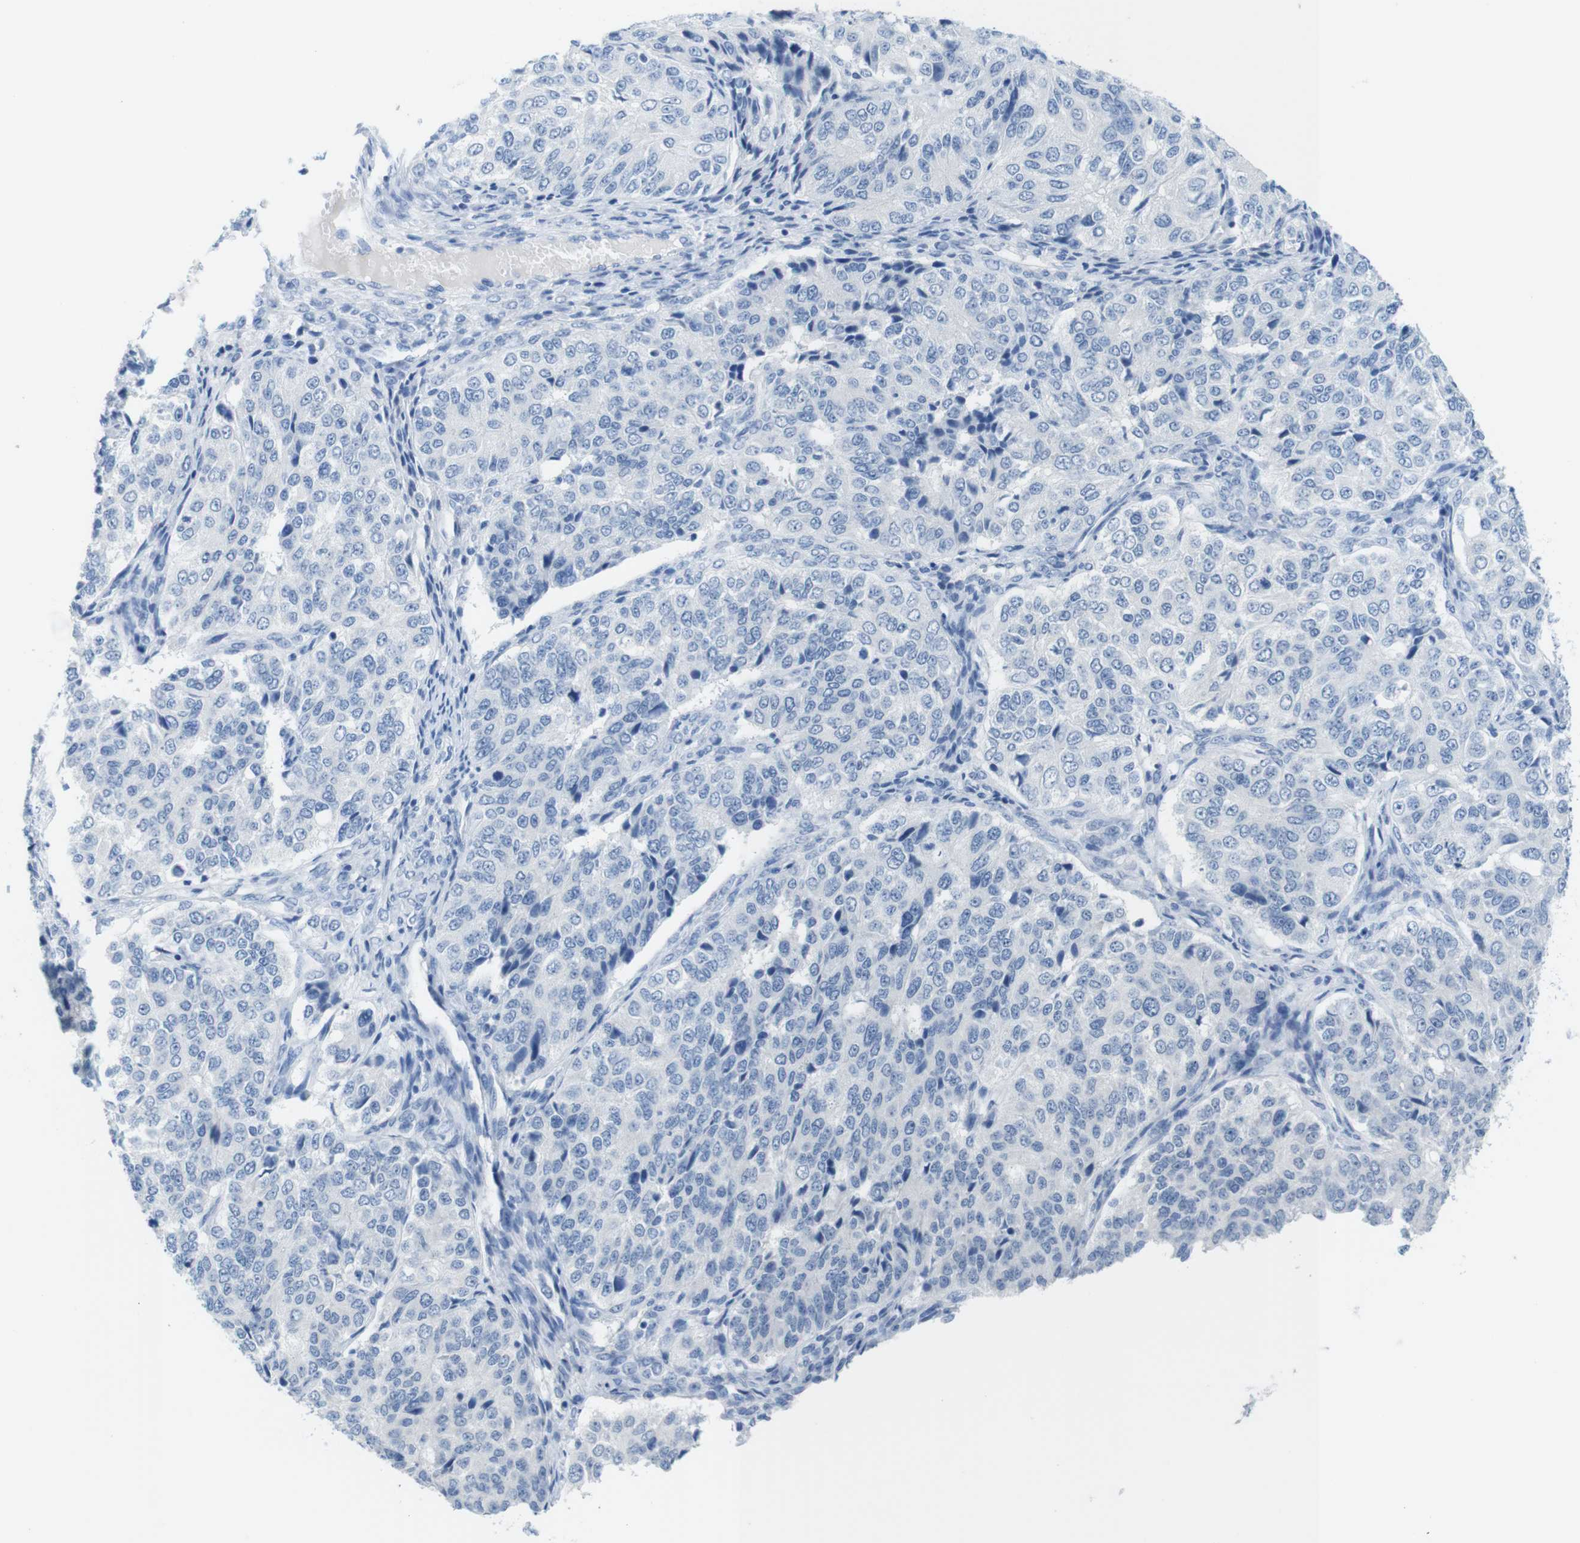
{"staining": {"intensity": "negative", "quantity": "none", "location": "none"}, "tissue": "ovarian cancer", "cell_type": "Tumor cells", "image_type": "cancer", "snomed": [{"axis": "morphology", "description": "Carcinoma, endometroid"}, {"axis": "topography", "description": "Ovary"}], "caption": "This micrograph is of endometroid carcinoma (ovarian) stained with immunohistochemistry (IHC) to label a protein in brown with the nuclei are counter-stained blue. There is no staining in tumor cells.", "gene": "OPN1SW", "patient": {"sex": "female", "age": 51}}